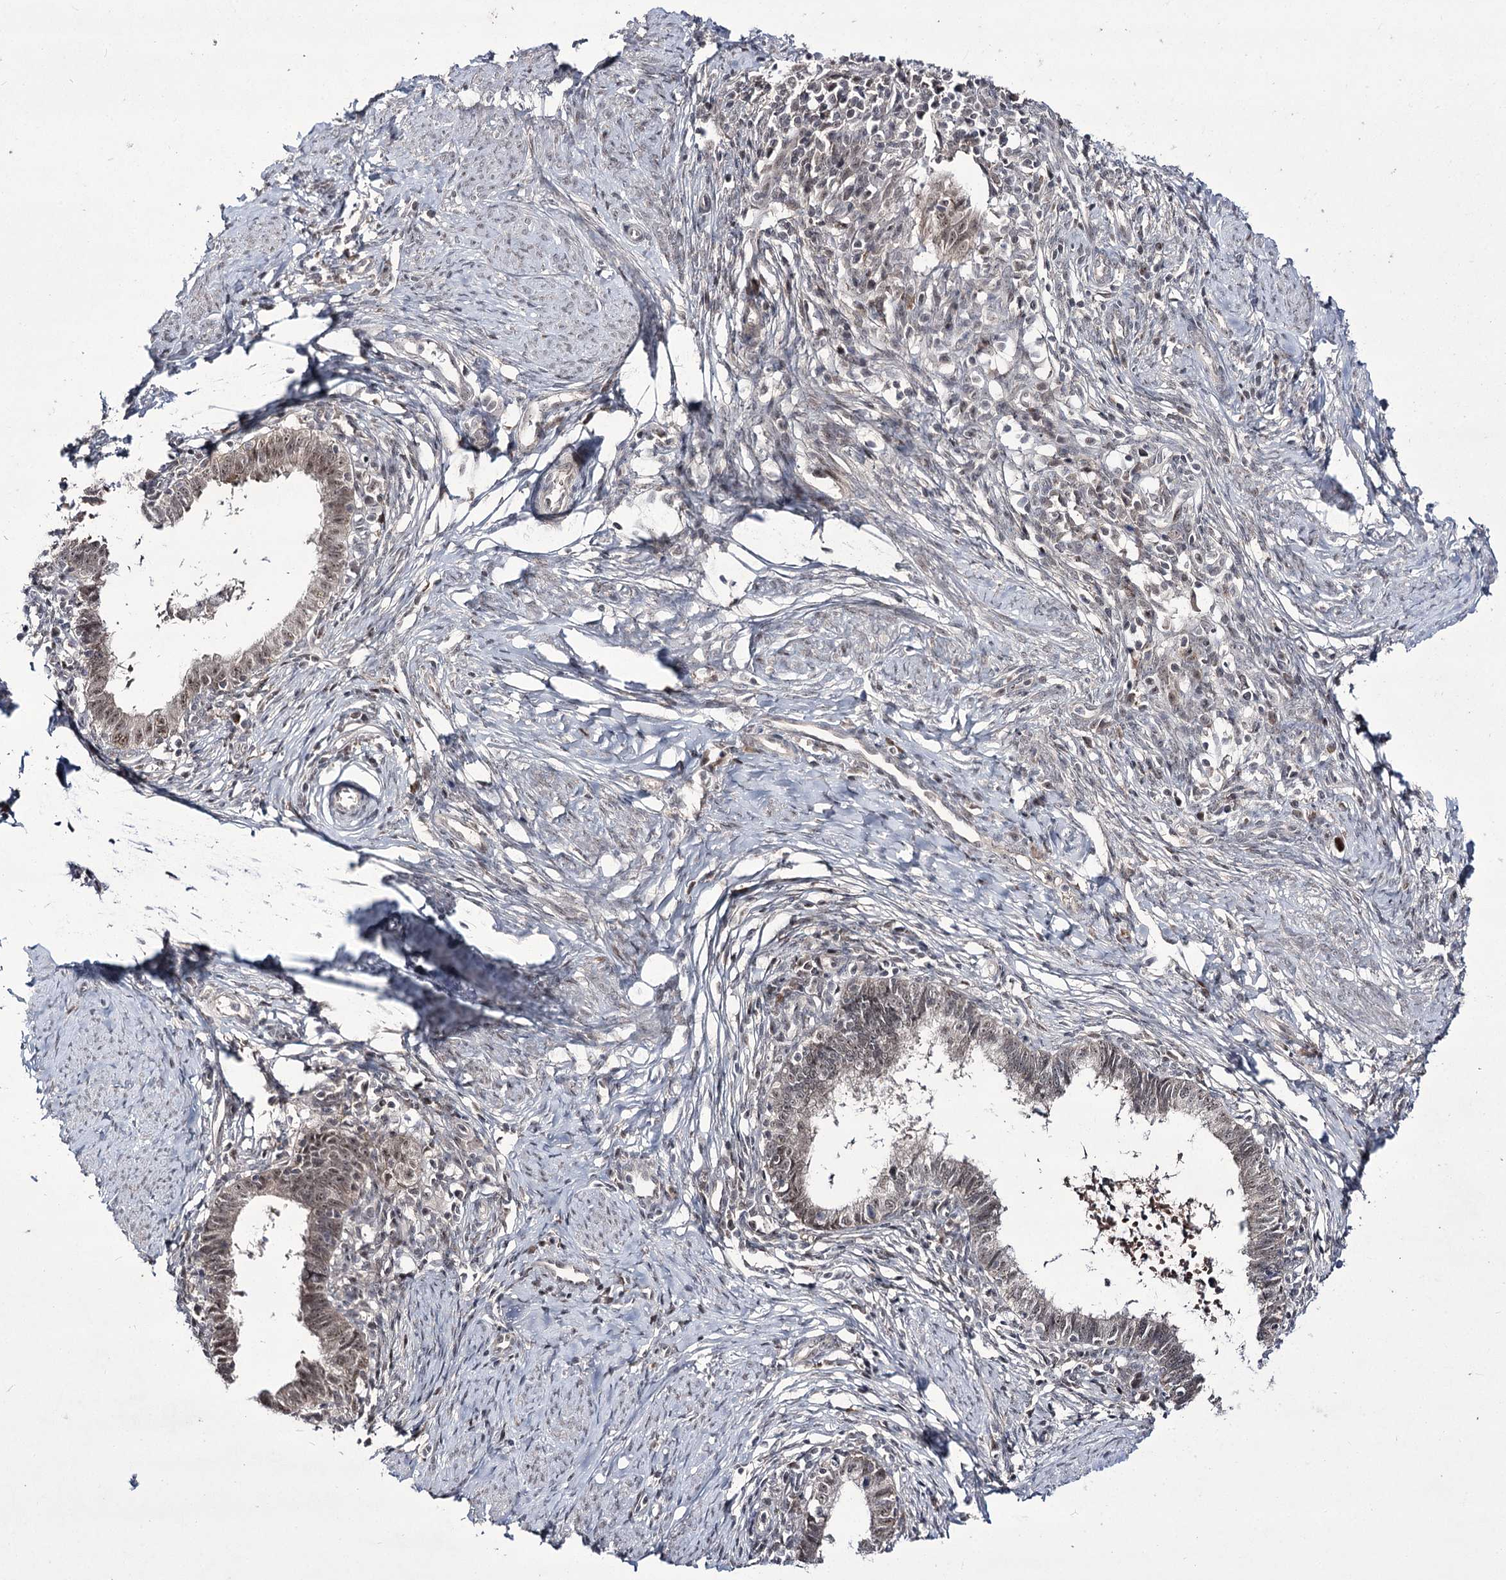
{"staining": {"intensity": "weak", "quantity": "25%-75%", "location": "nuclear"}, "tissue": "cervical cancer", "cell_type": "Tumor cells", "image_type": "cancer", "snomed": [{"axis": "morphology", "description": "Adenocarcinoma, NOS"}, {"axis": "topography", "description": "Cervix"}], "caption": "Approximately 25%-75% of tumor cells in cervical cancer display weak nuclear protein staining as visualized by brown immunohistochemical staining.", "gene": "HOXC11", "patient": {"sex": "female", "age": 36}}